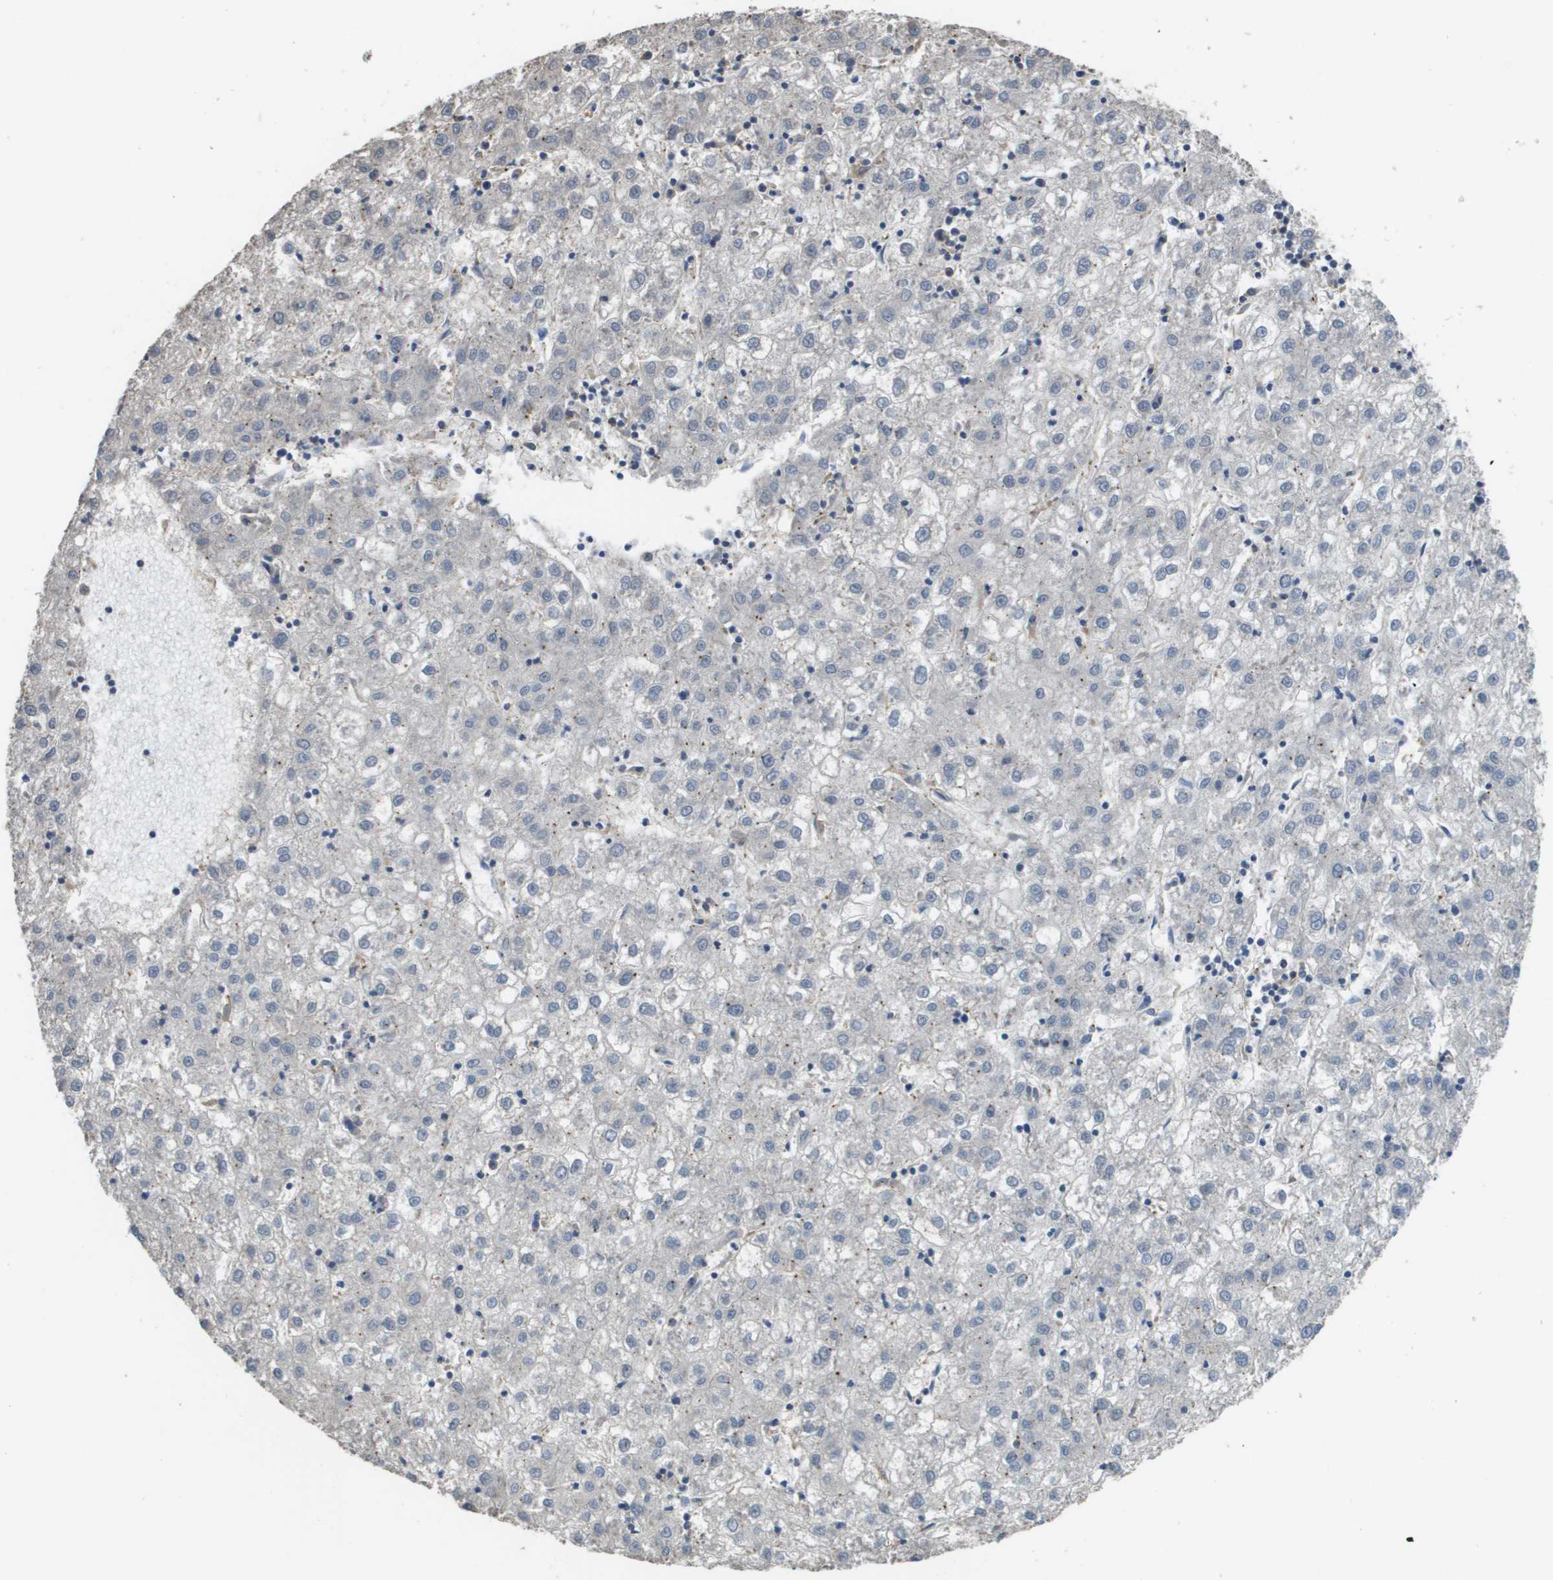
{"staining": {"intensity": "negative", "quantity": "none", "location": "none"}, "tissue": "liver cancer", "cell_type": "Tumor cells", "image_type": "cancer", "snomed": [{"axis": "morphology", "description": "Carcinoma, Hepatocellular, NOS"}, {"axis": "topography", "description": "Liver"}], "caption": "Tumor cells are negative for brown protein staining in liver cancer.", "gene": "RAB27B", "patient": {"sex": "male", "age": 72}}